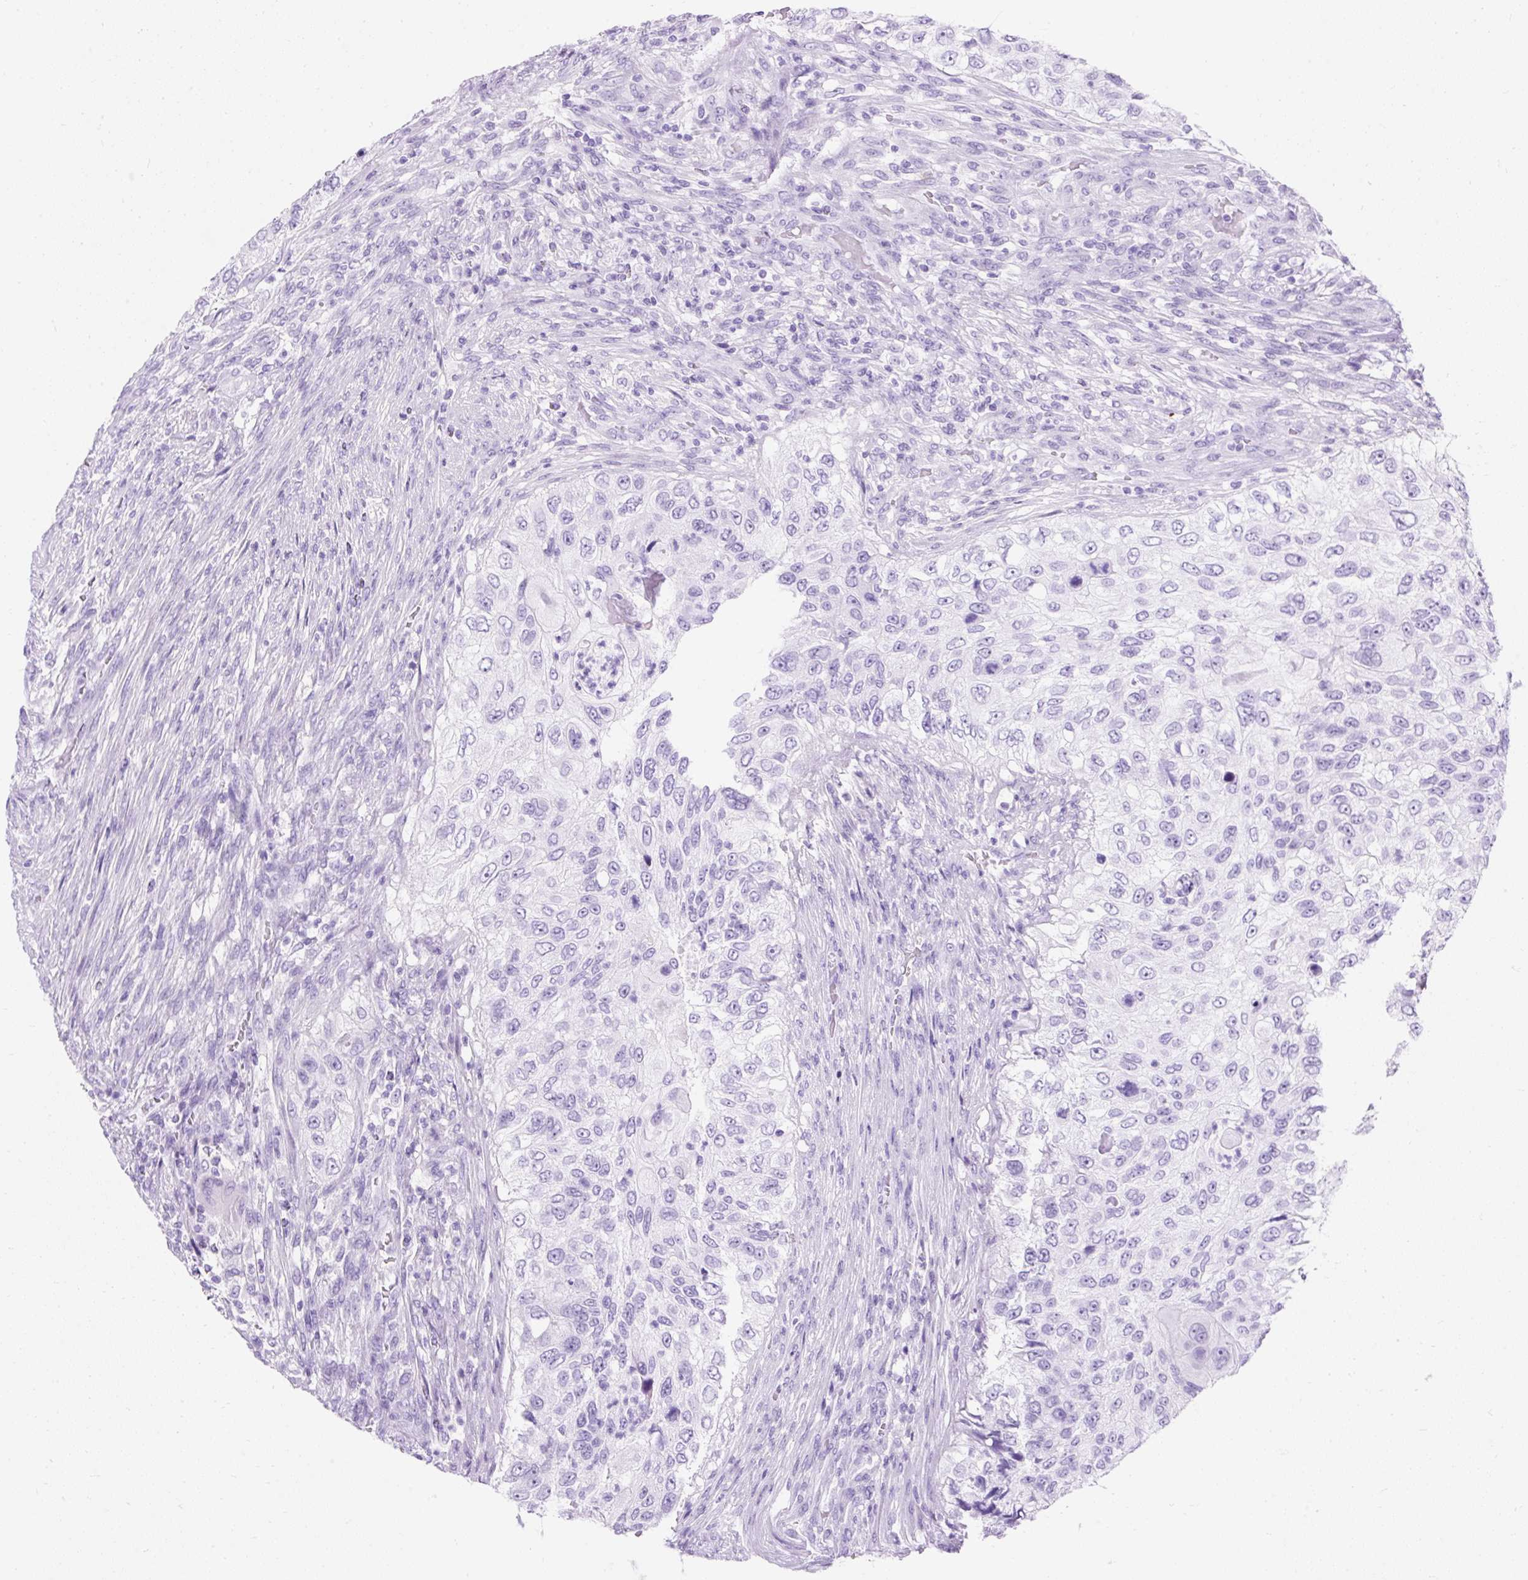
{"staining": {"intensity": "negative", "quantity": "none", "location": "none"}, "tissue": "urothelial cancer", "cell_type": "Tumor cells", "image_type": "cancer", "snomed": [{"axis": "morphology", "description": "Urothelial carcinoma, High grade"}, {"axis": "topography", "description": "Urinary bladder"}], "caption": "Immunohistochemistry (IHC) photomicrograph of neoplastic tissue: human high-grade urothelial carcinoma stained with DAB shows no significant protein expression in tumor cells.", "gene": "PVALB", "patient": {"sex": "female", "age": 60}}